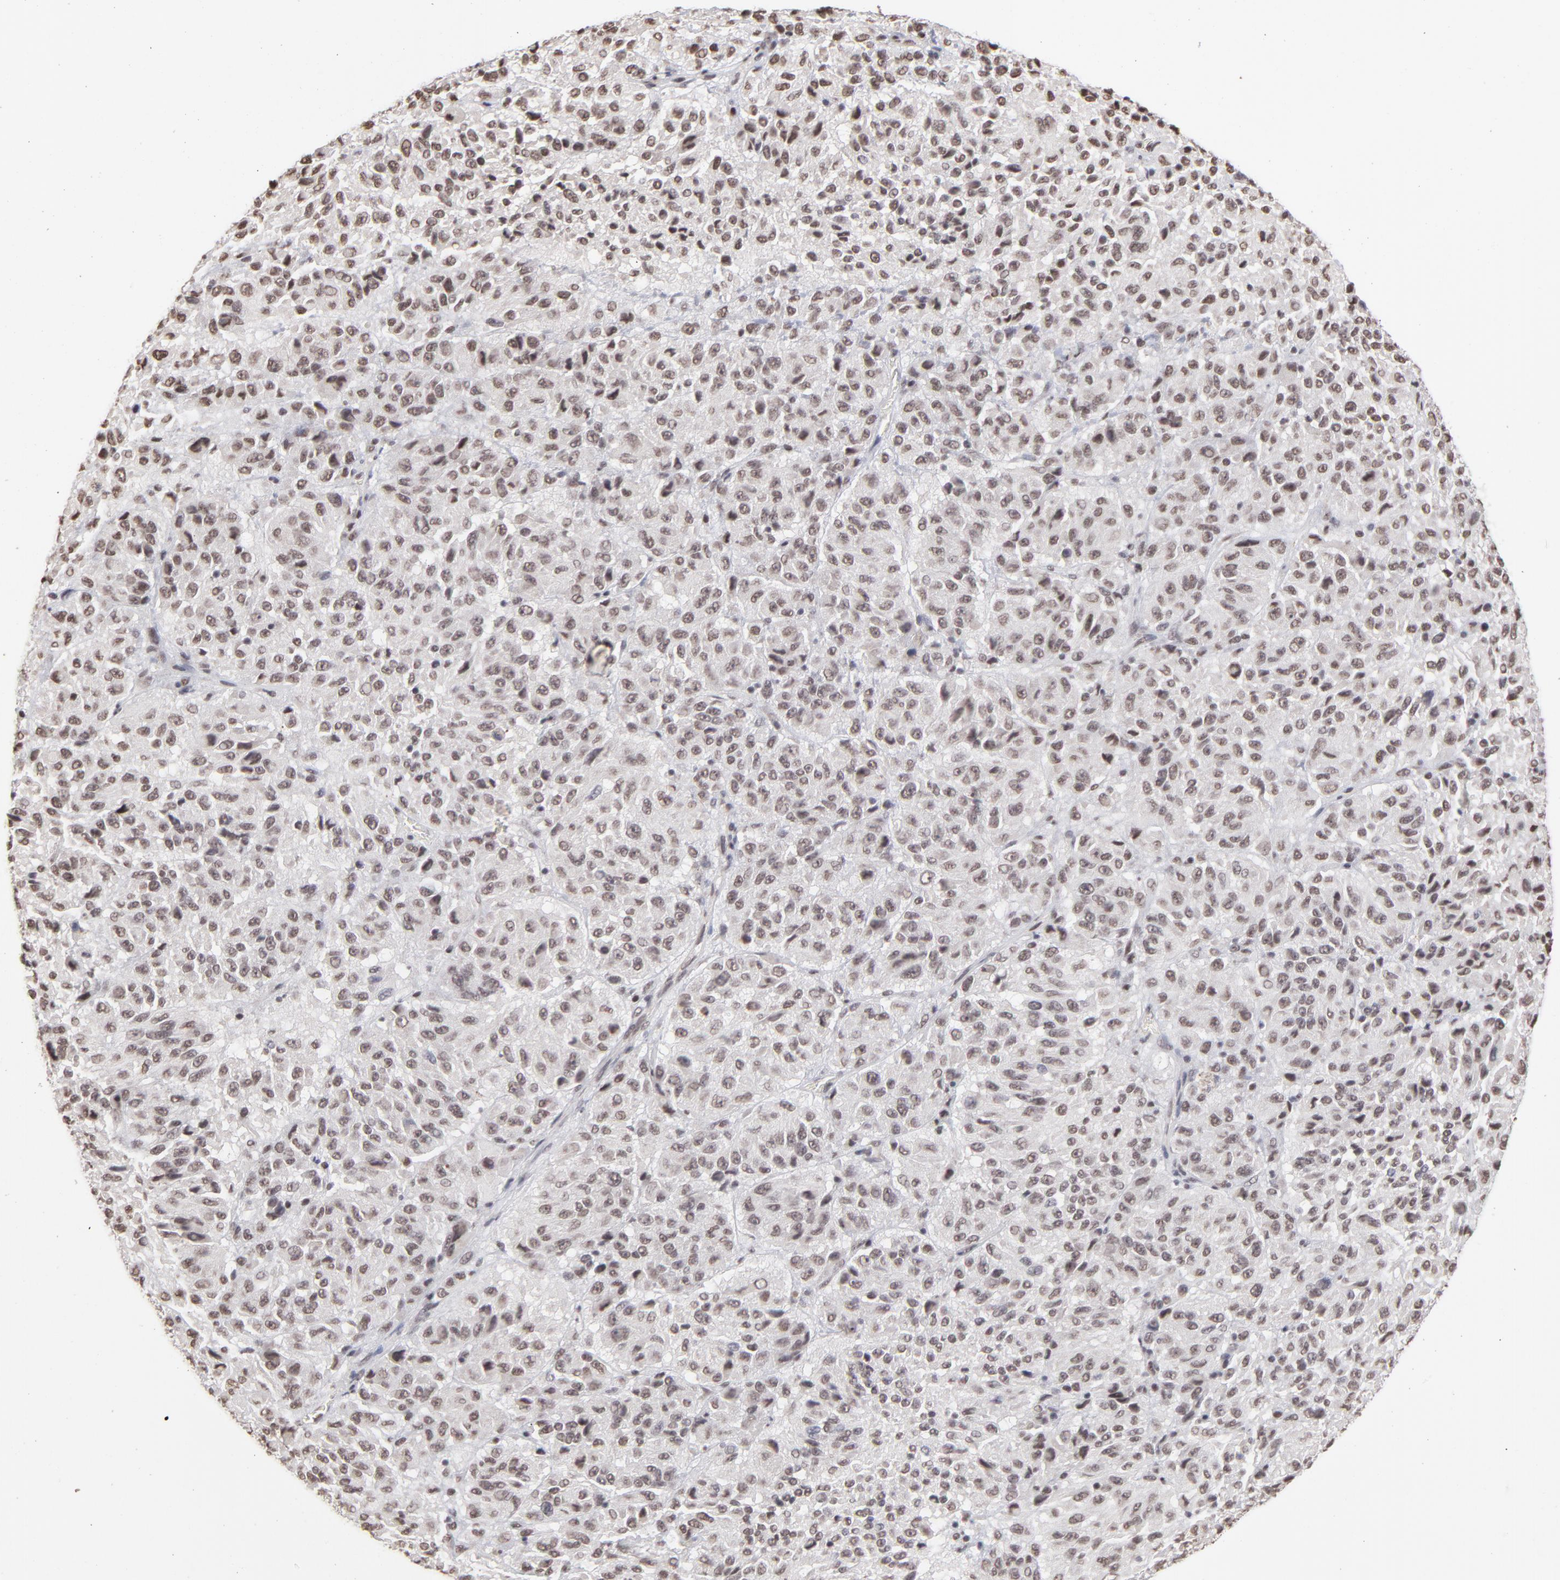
{"staining": {"intensity": "negative", "quantity": "none", "location": "none"}, "tissue": "melanoma", "cell_type": "Tumor cells", "image_type": "cancer", "snomed": [{"axis": "morphology", "description": "Malignant melanoma, Metastatic site"}, {"axis": "topography", "description": "Lung"}], "caption": "Histopathology image shows no significant protein staining in tumor cells of melanoma.", "gene": "ZNF3", "patient": {"sex": "male", "age": 64}}